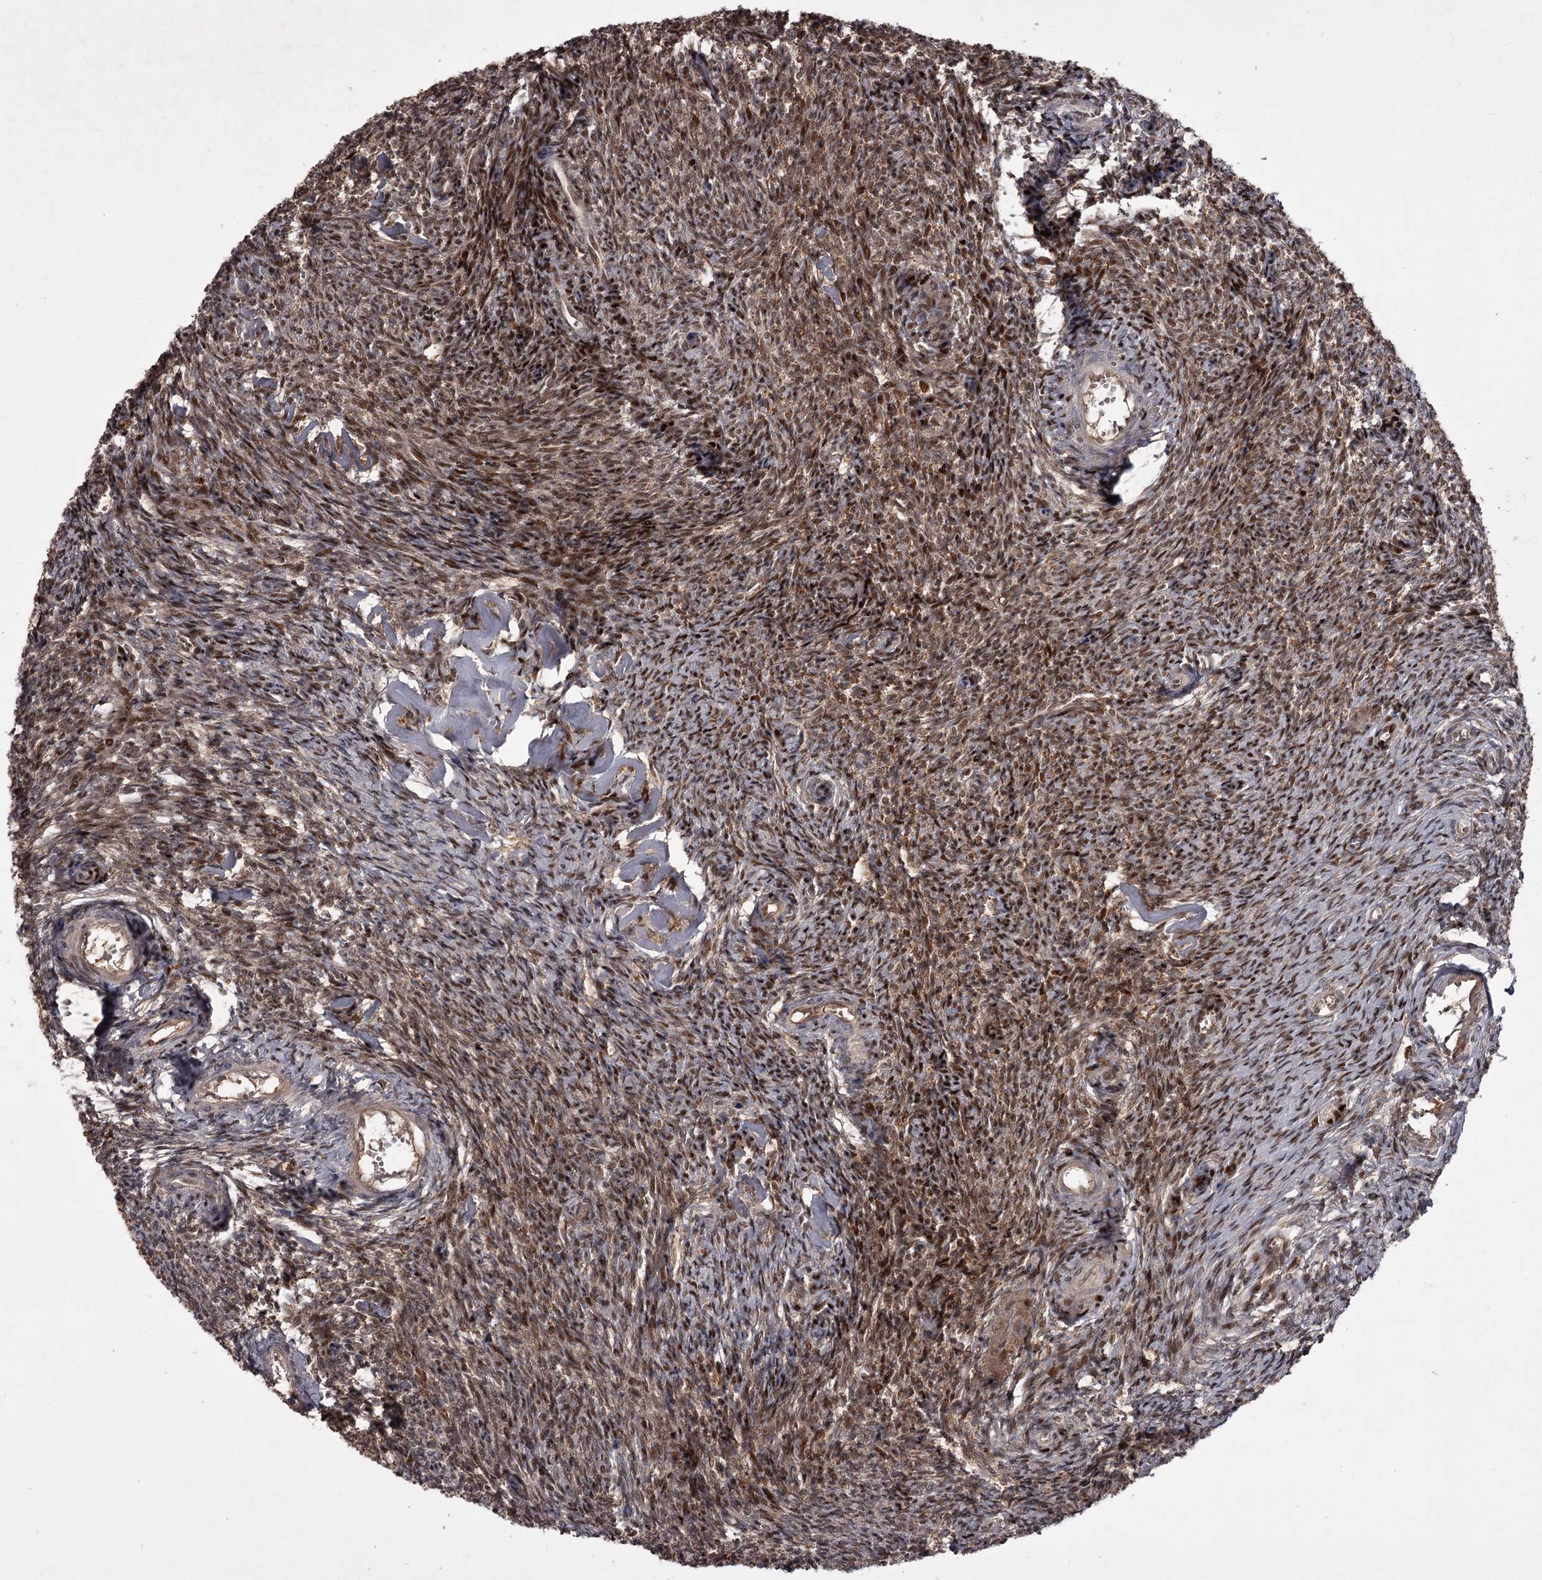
{"staining": {"intensity": "strong", "quantity": "25%-75%", "location": "cytoplasmic/membranous,nuclear"}, "tissue": "ovary", "cell_type": "Ovarian stroma cells", "image_type": "normal", "snomed": [{"axis": "morphology", "description": "Normal tissue, NOS"}, {"axis": "topography", "description": "Ovary"}], "caption": "Immunohistochemistry staining of benign ovary, which demonstrates high levels of strong cytoplasmic/membranous,nuclear staining in approximately 25%-75% of ovarian stroma cells indicating strong cytoplasmic/membranous,nuclear protein staining. The staining was performed using DAB (brown) for protein detection and nuclei were counterstained in hematoxylin (blue).", "gene": "TBC1D23", "patient": {"sex": "female", "age": 44}}